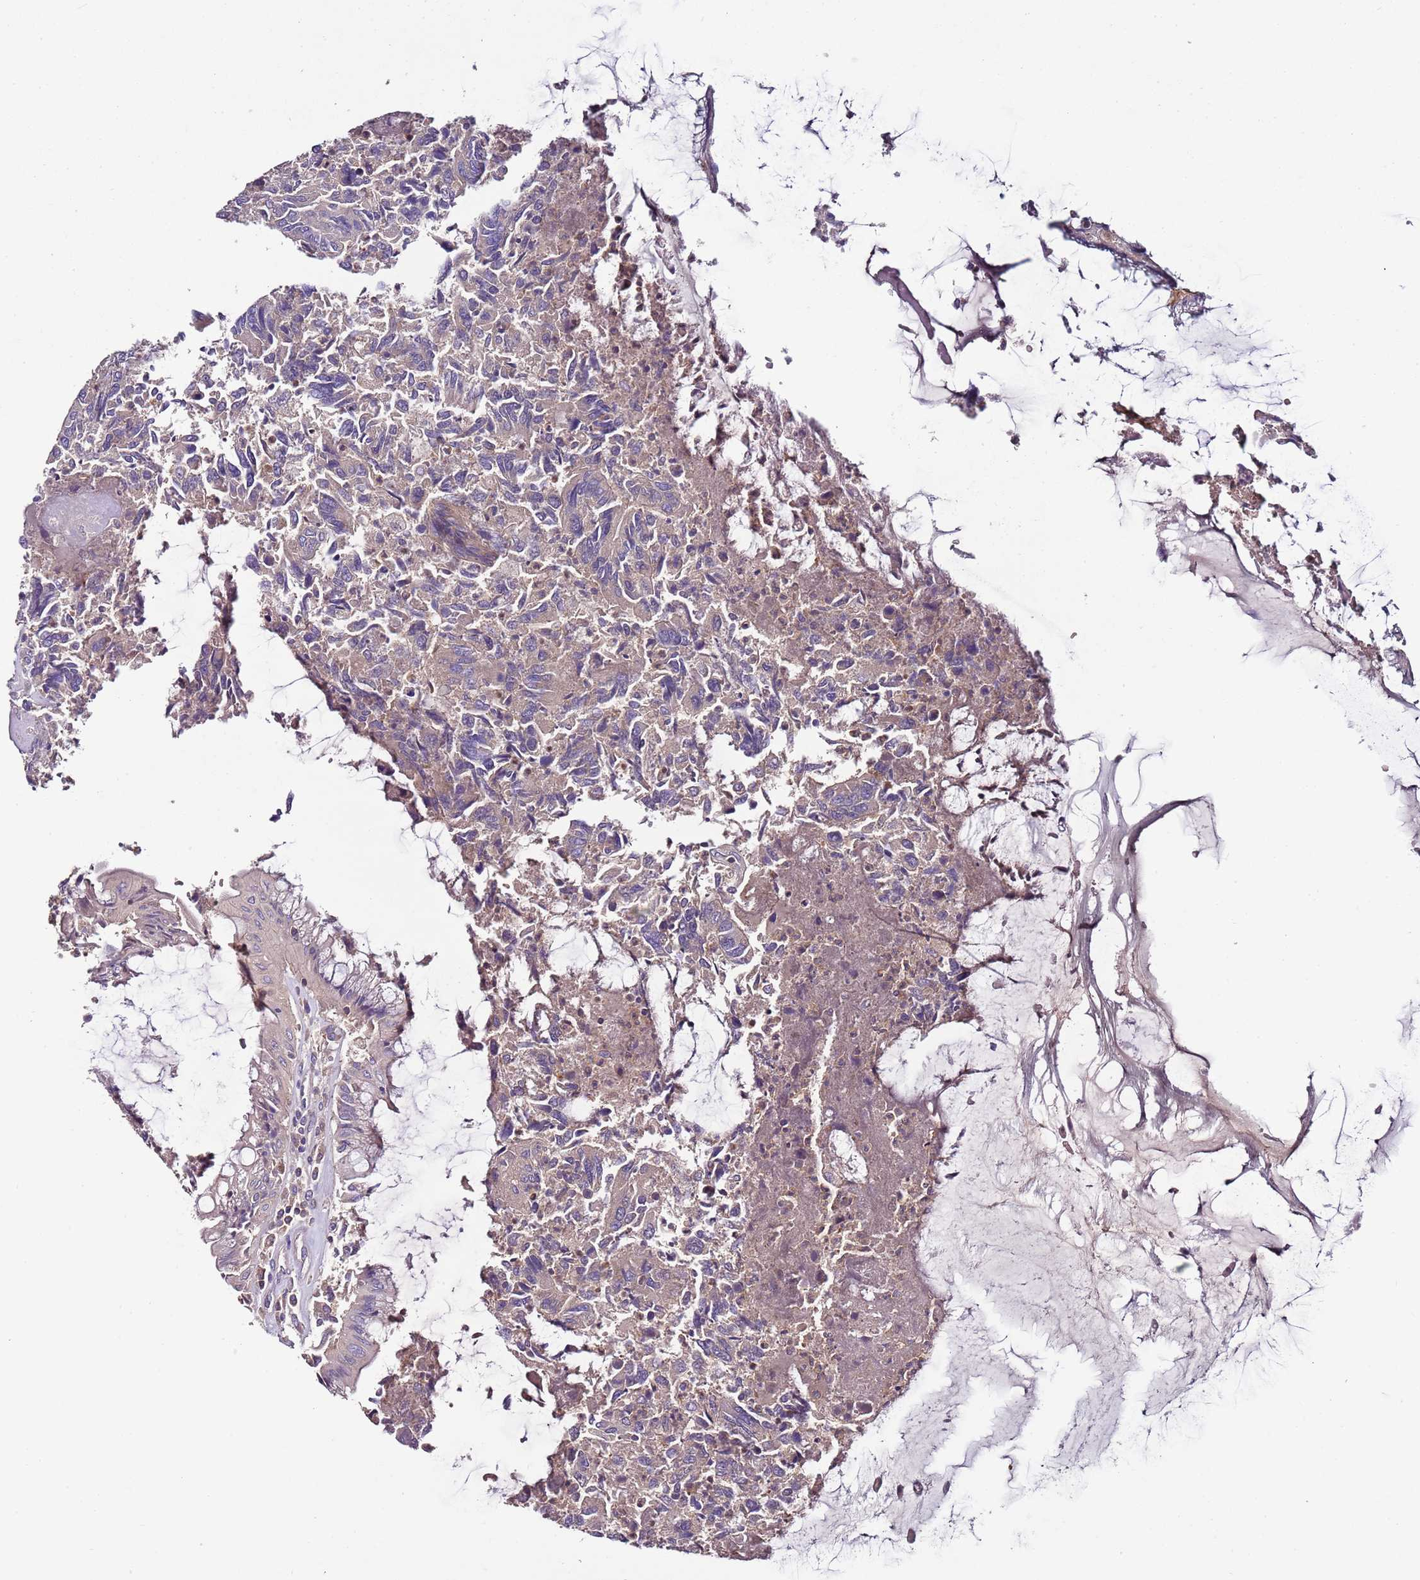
{"staining": {"intensity": "negative", "quantity": "none", "location": "none"}, "tissue": "colorectal cancer", "cell_type": "Tumor cells", "image_type": "cancer", "snomed": [{"axis": "morphology", "description": "Adenocarcinoma, NOS"}, {"axis": "topography", "description": "Colon"}], "caption": "Immunohistochemistry micrograph of adenocarcinoma (colorectal) stained for a protein (brown), which exhibits no positivity in tumor cells.", "gene": "IGIP", "patient": {"sex": "female", "age": 67}}